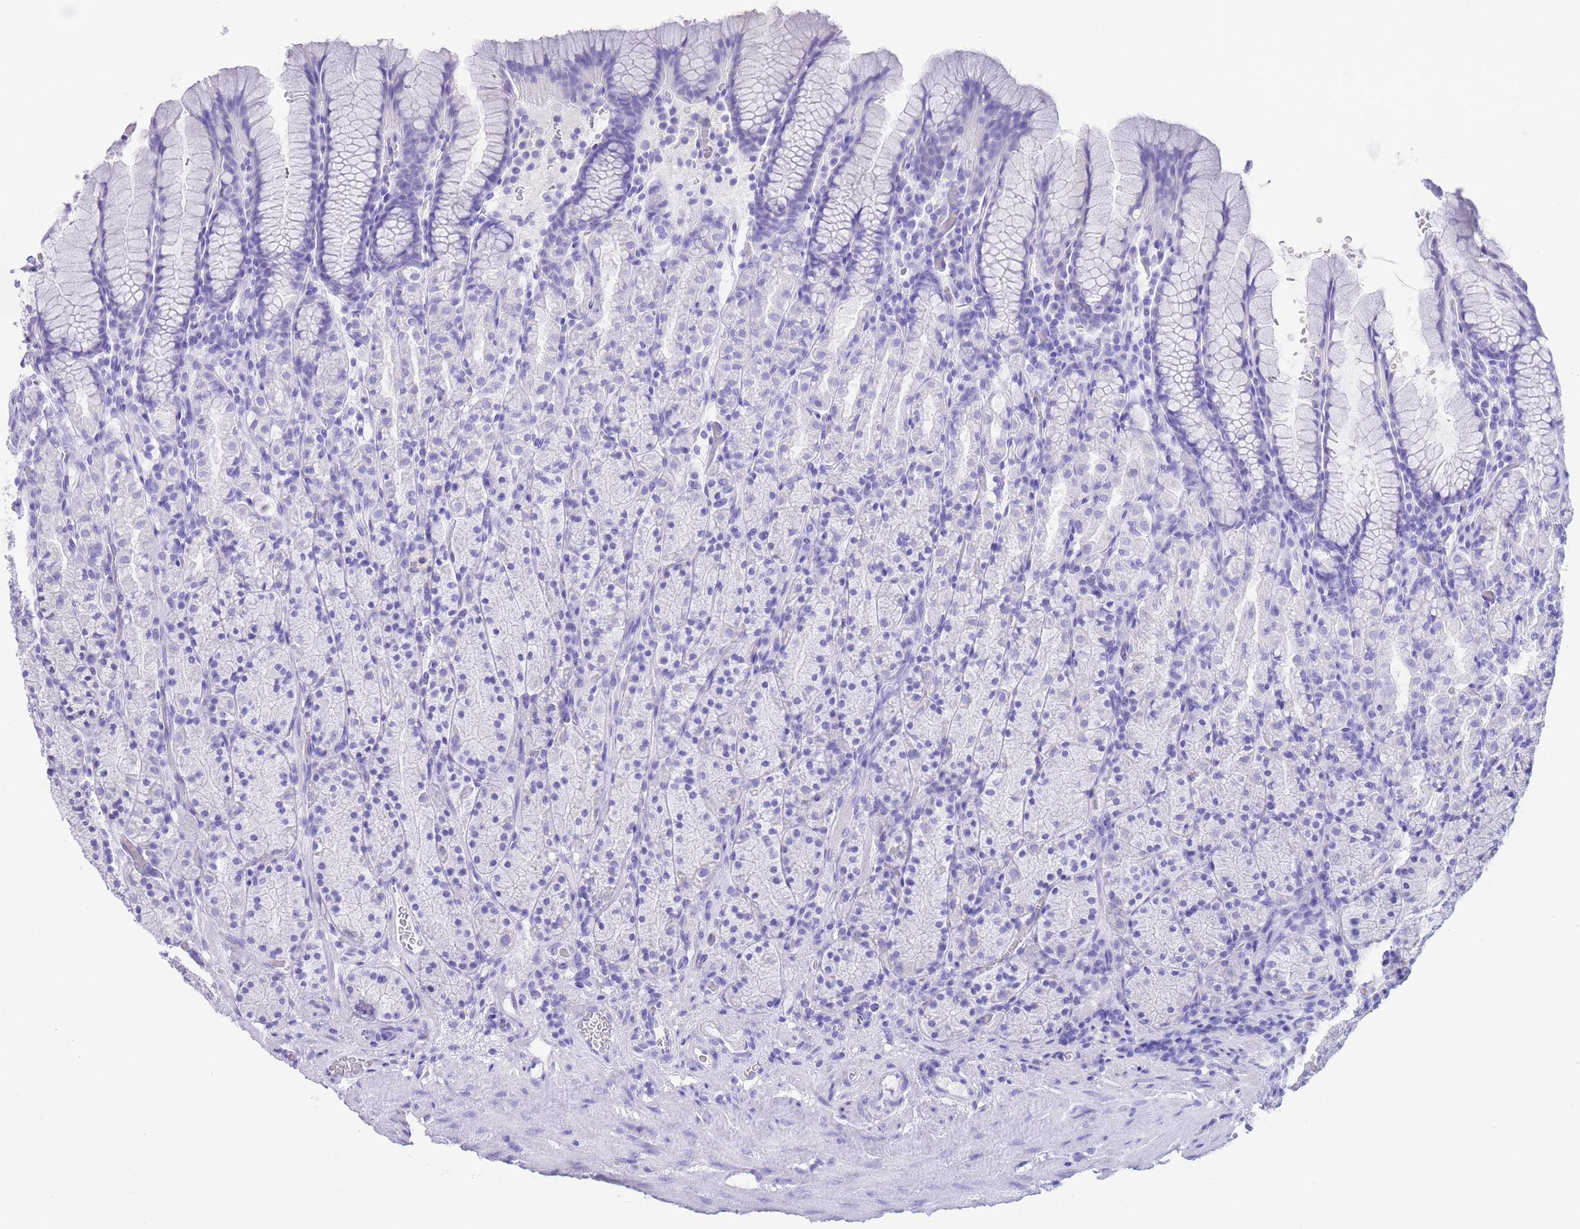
{"staining": {"intensity": "negative", "quantity": "none", "location": "none"}, "tissue": "stomach", "cell_type": "Glandular cells", "image_type": "normal", "snomed": [{"axis": "morphology", "description": "Normal tissue, NOS"}, {"axis": "topography", "description": "Stomach, upper"}, {"axis": "topography", "description": "Stomach"}], "caption": "This is a image of immunohistochemistry (IHC) staining of normal stomach, which shows no positivity in glandular cells.", "gene": "SLCO1B1", "patient": {"sex": "male", "age": 62}}